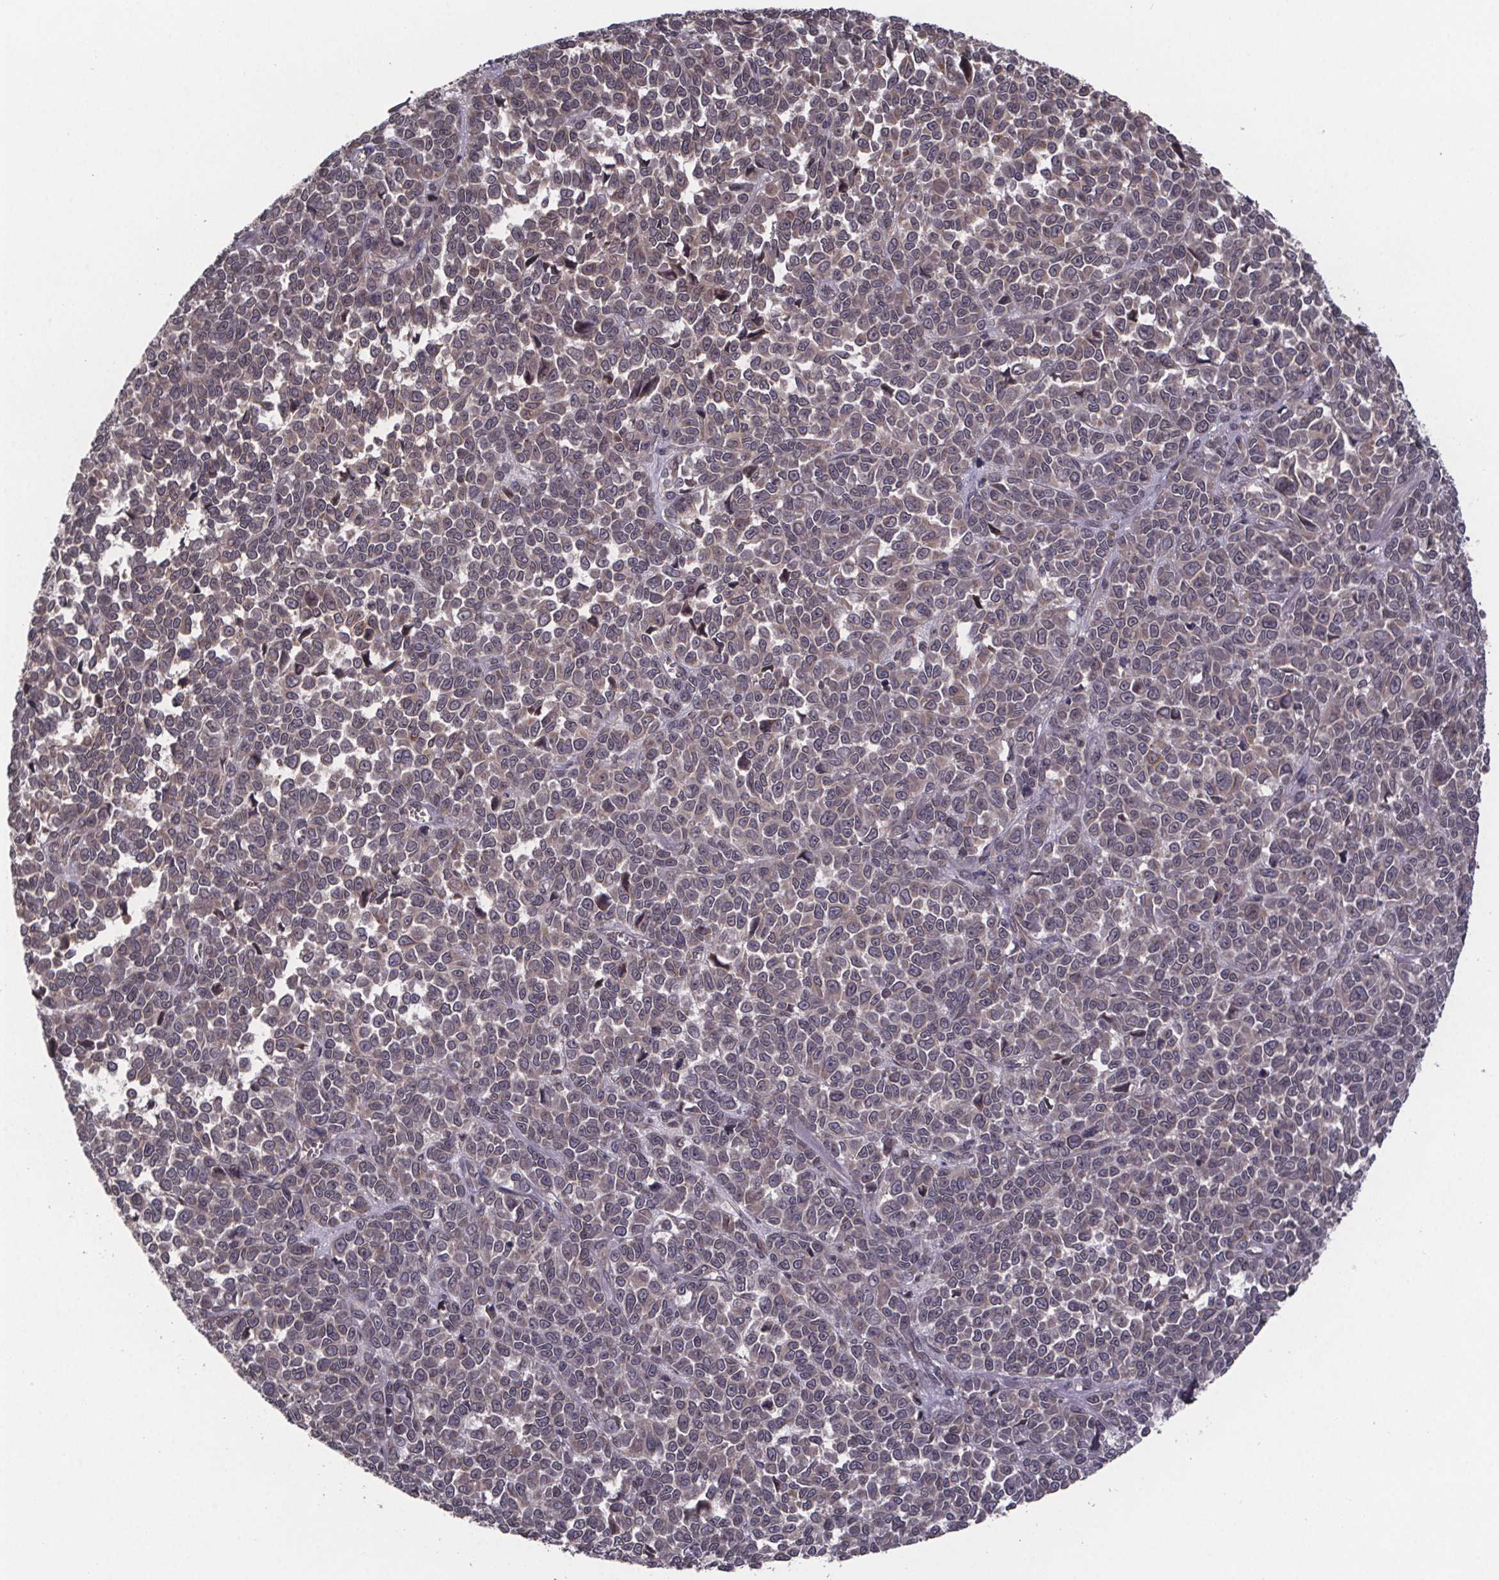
{"staining": {"intensity": "weak", "quantity": "25%-75%", "location": "cytoplasmic/membranous"}, "tissue": "melanoma", "cell_type": "Tumor cells", "image_type": "cancer", "snomed": [{"axis": "morphology", "description": "Malignant melanoma, NOS"}, {"axis": "topography", "description": "Skin"}], "caption": "Protein staining by immunohistochemistry (IHC) shows weak cytoplasmic/membranous expression in approximately 25%-75% of tumor cells in malignant melanoma. (DAB (3,3'-diaminobenzidine) = brown stain, brightfield microscopy at high magnification).", "gene": "SAT1", "patient": {"sex": "female", "age": 95}}